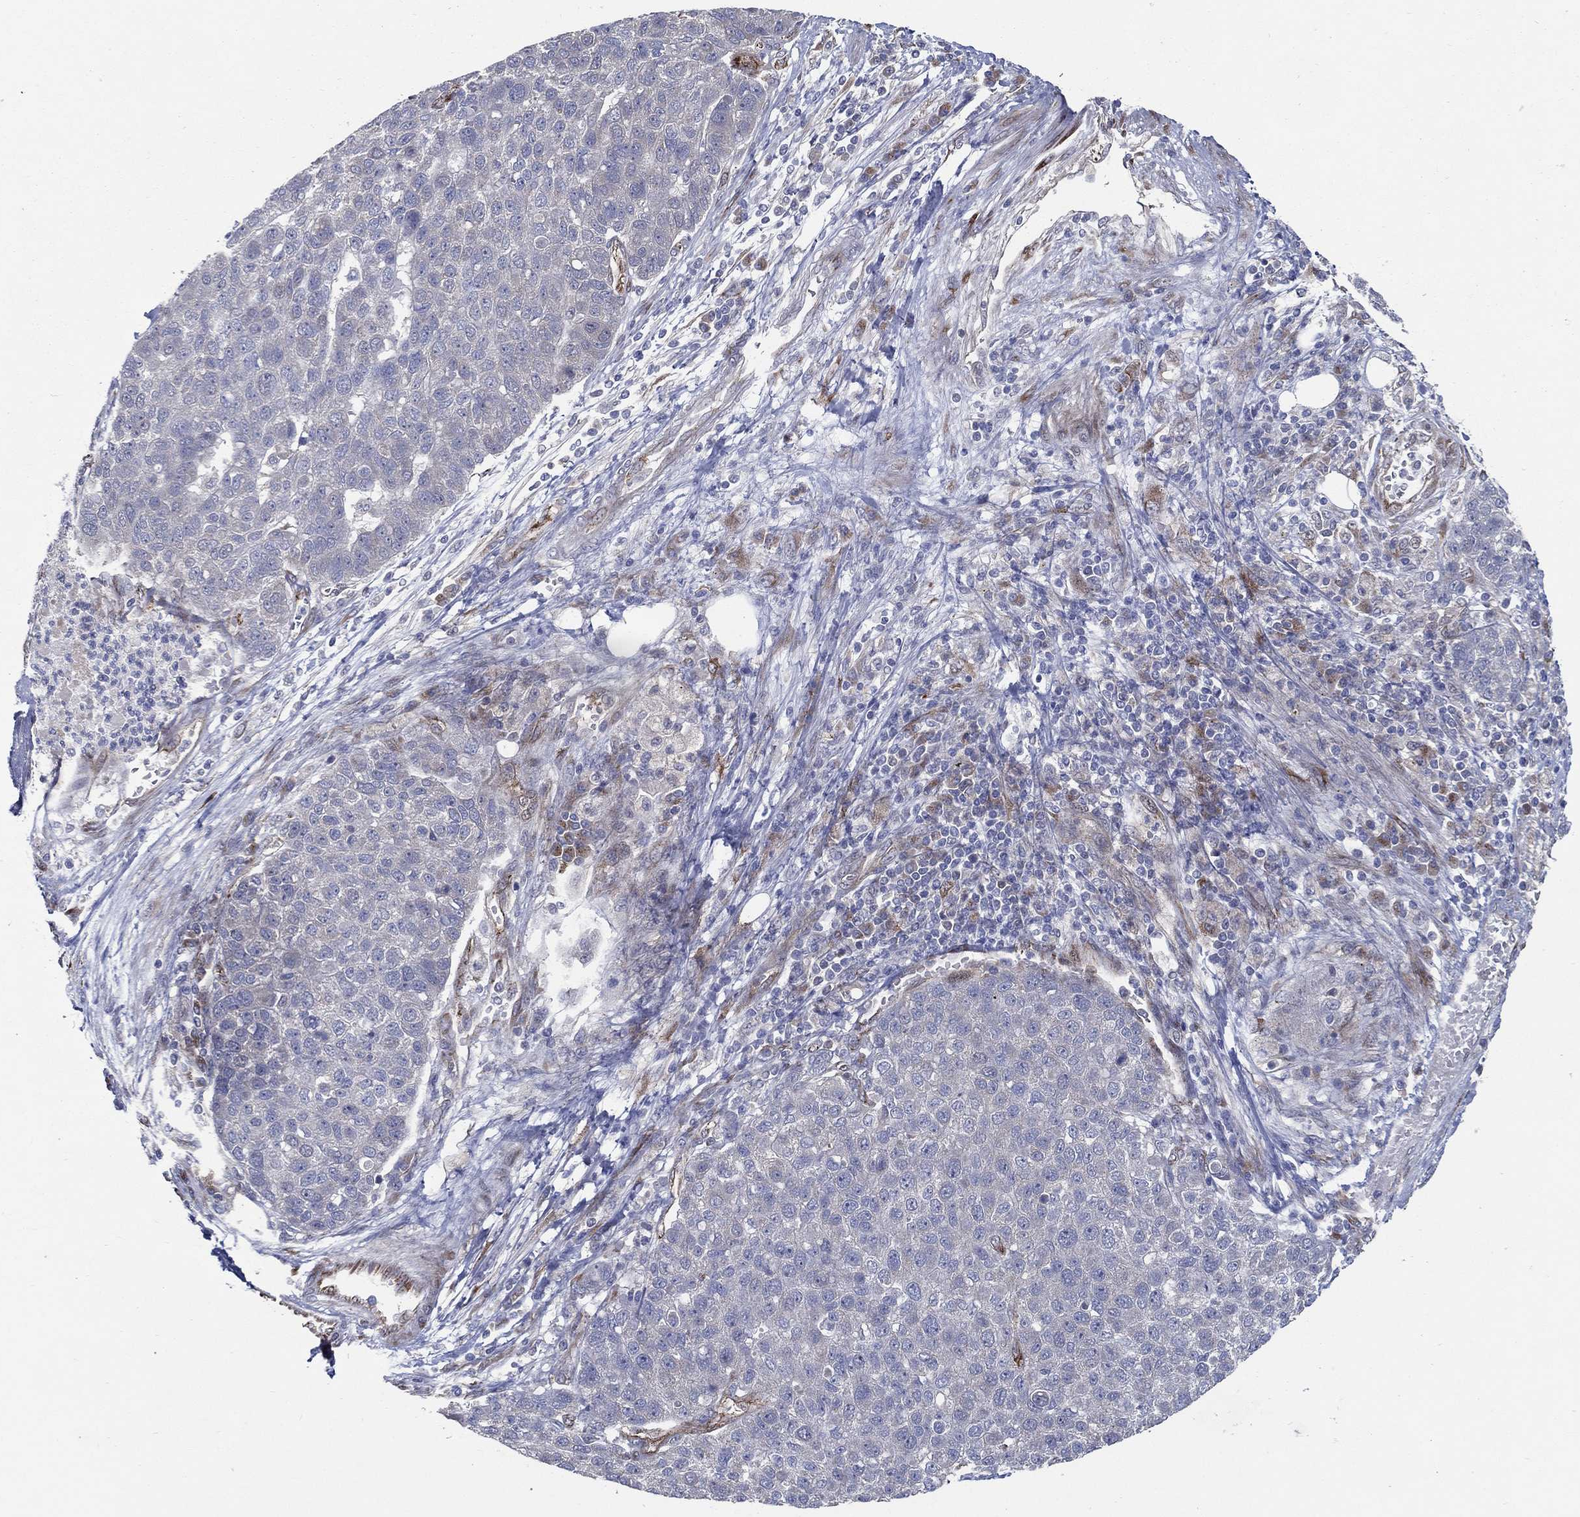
{"staining": {"intensity": "negative", "quantity": "none", "location": "none"}, "tissue": "pancreatic cancer", "cell_type": "Tumor cells", "image_type": "cancer", "snomed": [{"axis": "morphology", "description": "Adenocarcinoma, NOS"}, {"axis": "topography", "description": "Pancreas"}], "caption": "High power microscopy histopathology image of an immunohistochemistry (IHC) image of adenocarcinoma (pancreatic), revealing no significant staining in tumor cells. (DAB (3,3'-diaminobenzidine) immunohistochemistry (IHC), high magnification).", "gene": "ARHGAP11A", "patient": {"sex": "female", "age": 61}}